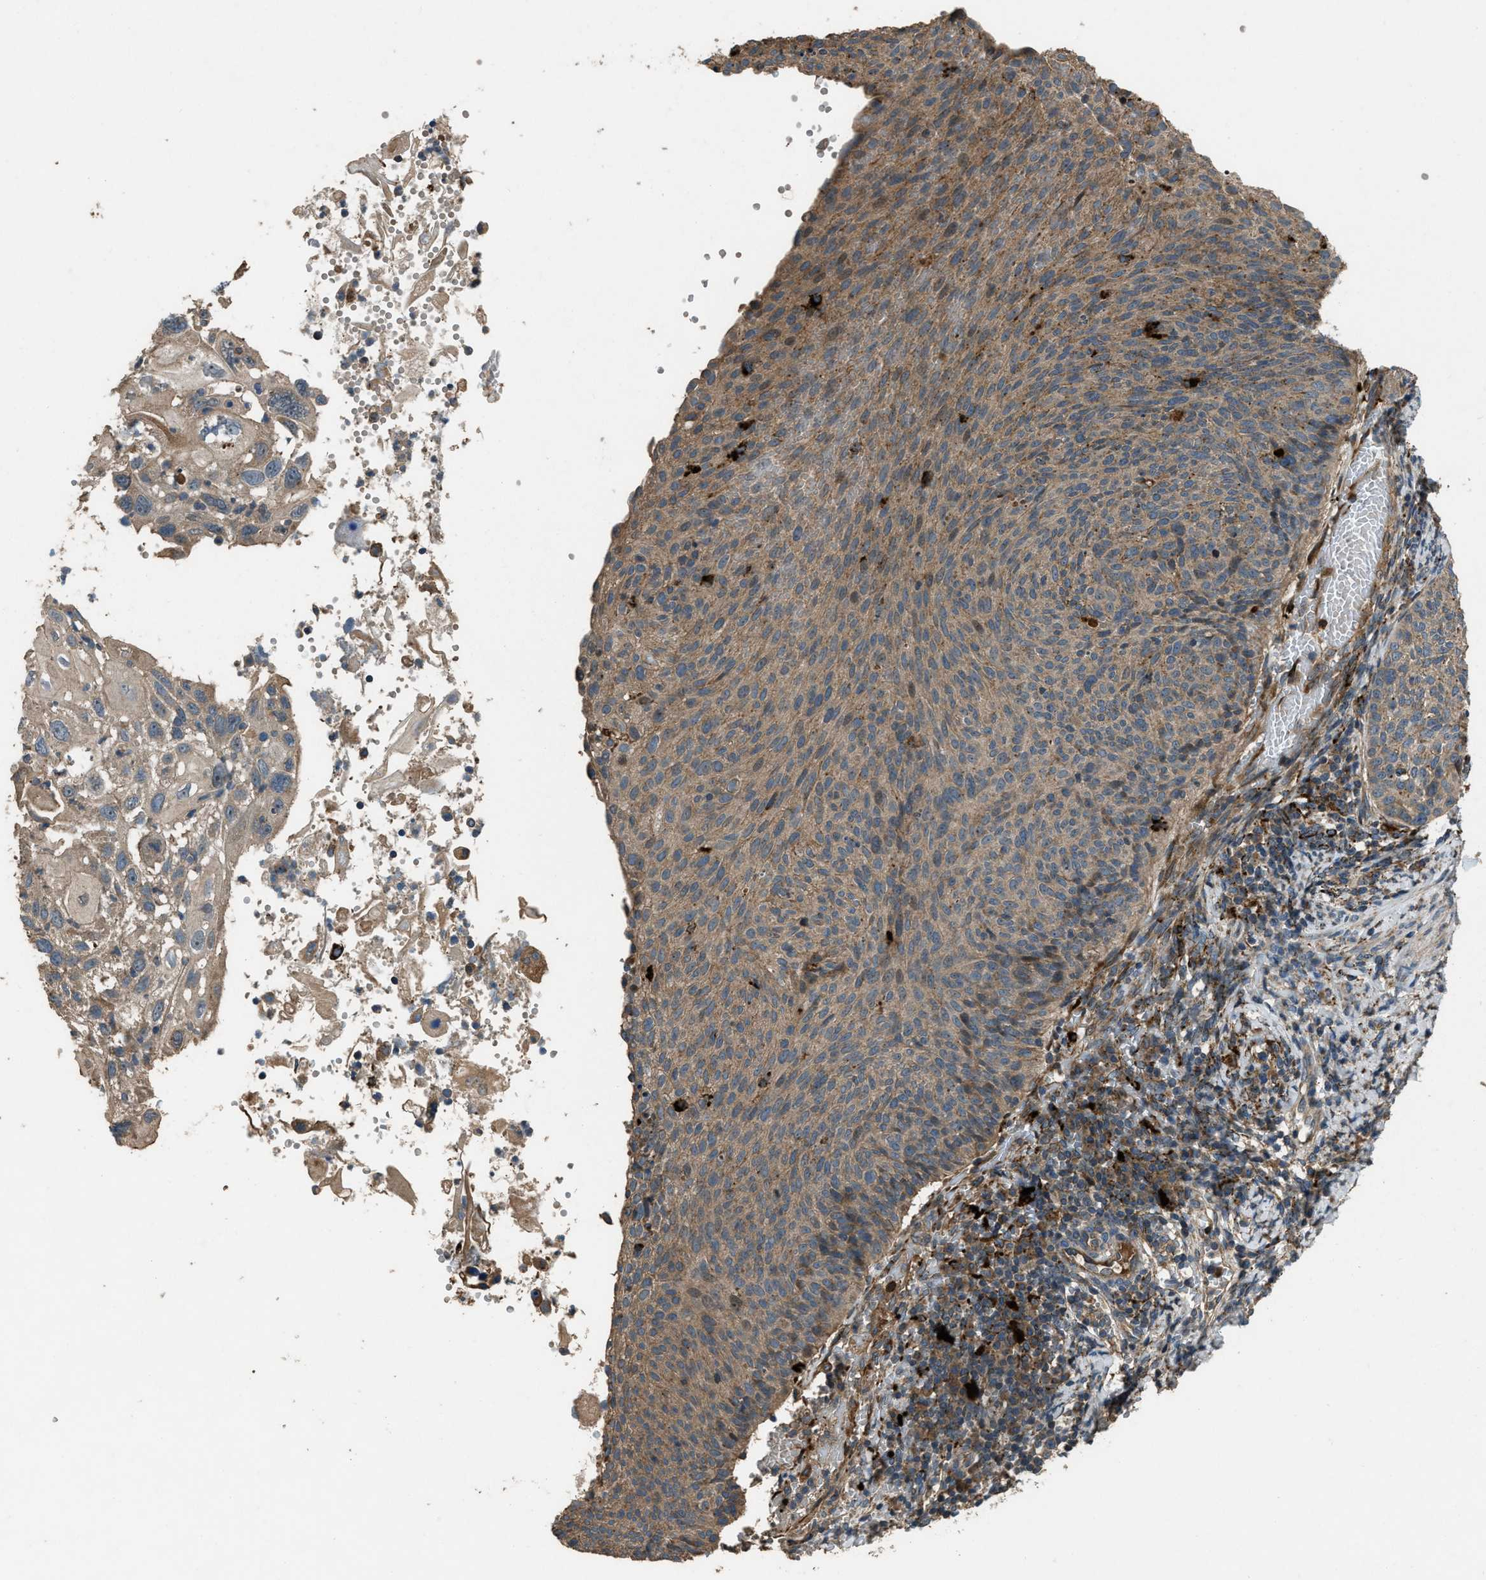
{"staining": {"intensity": "moderate", "quantity": ">75%", "location": "cytoplasmic/membranous"}, "tissue": "cervical cancer", "cell_type": "Tumor cells", "image_type": "cancer", "snomed": [{"axis": "morphology", "description": "Squamous cell carcinoma, NOS"}, {"axis": "topography", "description": "Cervix"}], "caption": "IHC (DAB) staining of human squamous cell carcinoma (cervical) displays moderate cytoplasmic/membranous protein staining in approximately >75% of tumor cells. (DAB (3,3'-diaminobenzidine) IHC, brown staining for protein, blue staining for nuclei).", "gene": "GGH", "patient": {"sex": "female", "age": 70}}